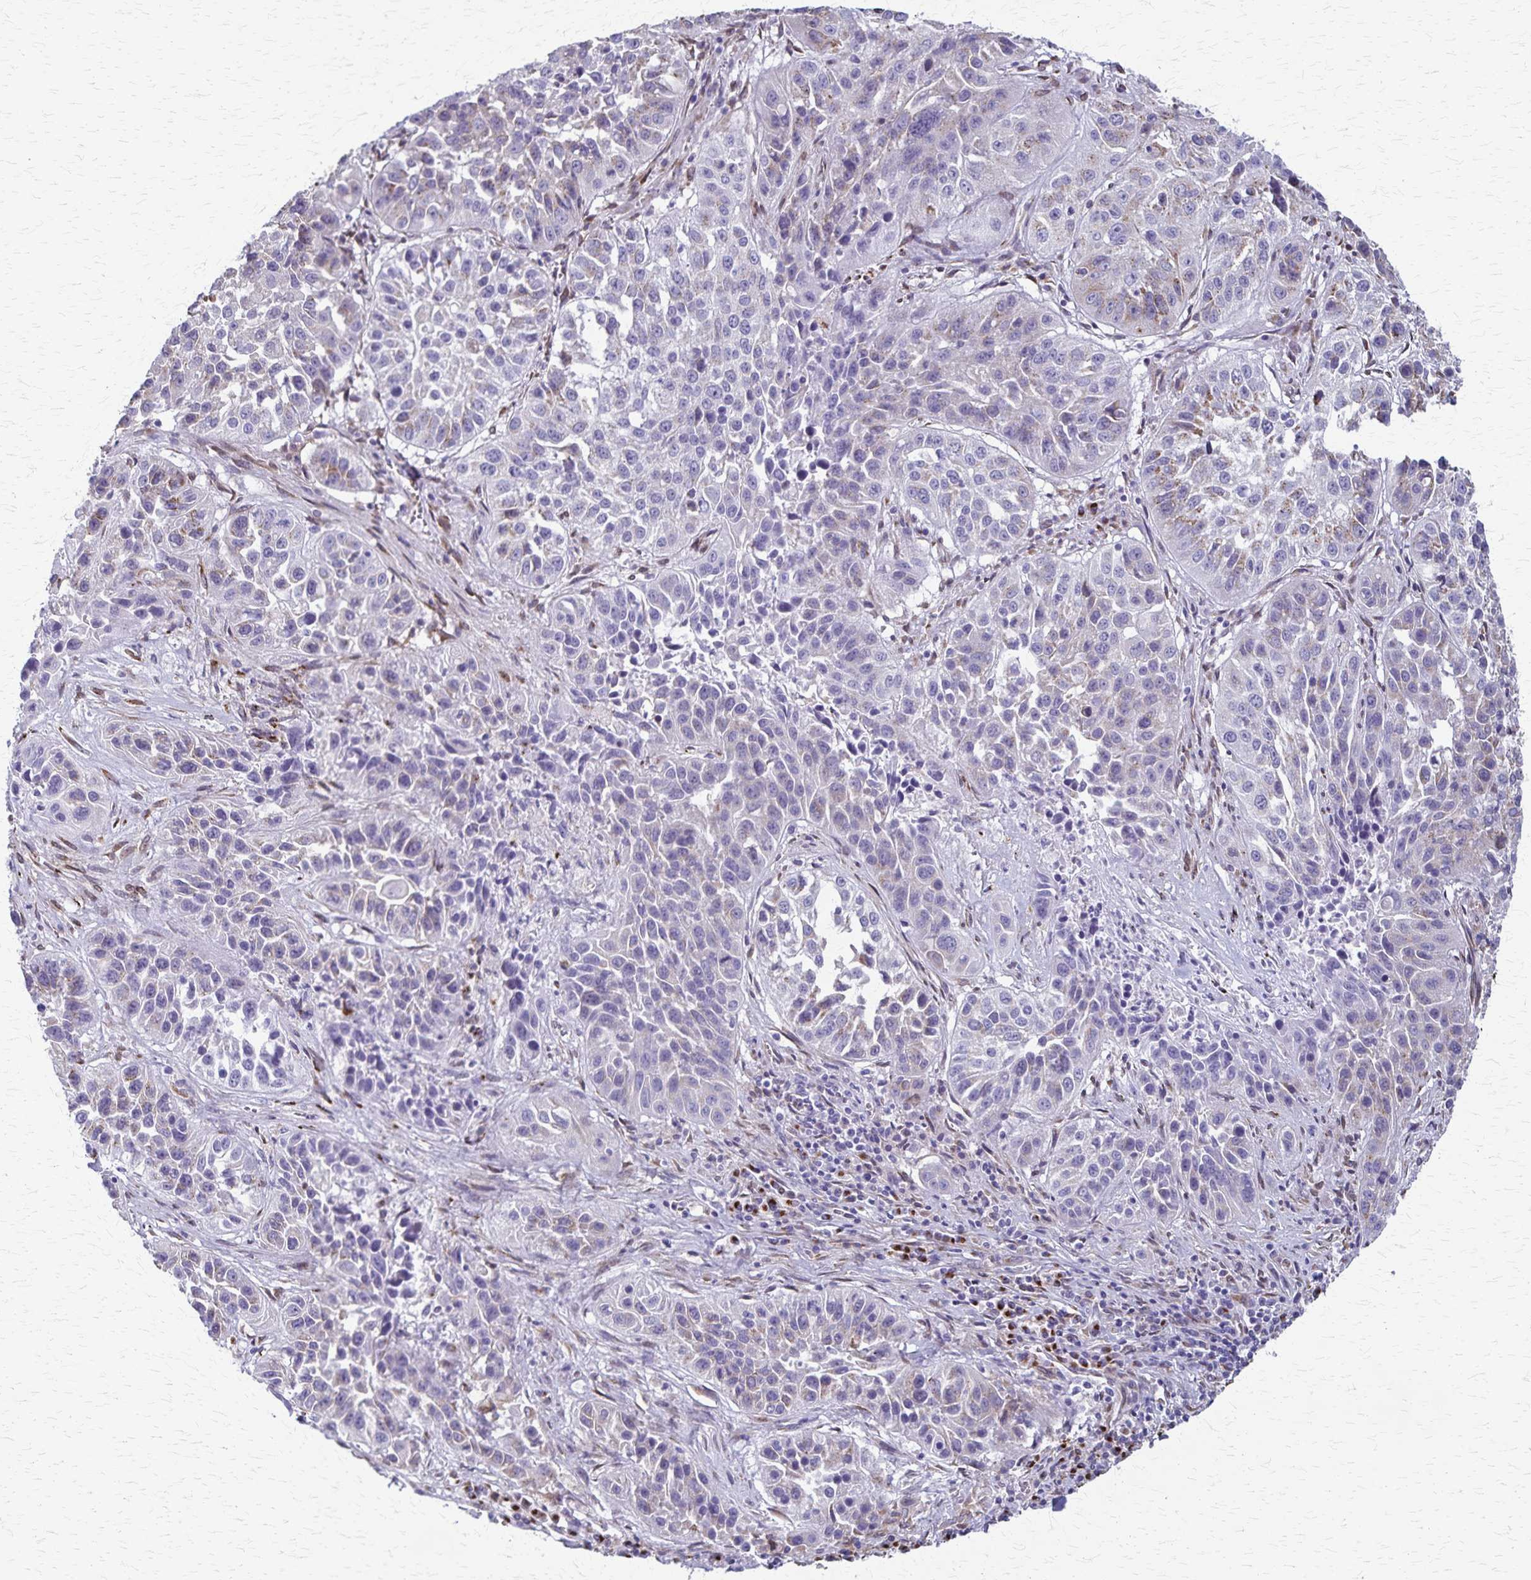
{"staining": {"intensity": "negative", "quantity": "none", "location": "none"}, "tissue": "lung cancer", "cell_type": "Tumor cells", "image_type": "cancer", "snomed": [{"axis": "morphology", "description": "Squamous cell carcinoma, NOS"}, {"axis": "topography", "description": "Lung"}], "caption": "Immunohistochemical staining of human lung cancer displays no significant positivity in tumor cells.", "gene": "MCFD2", "patient": {"sex": "female", "age": 61}}